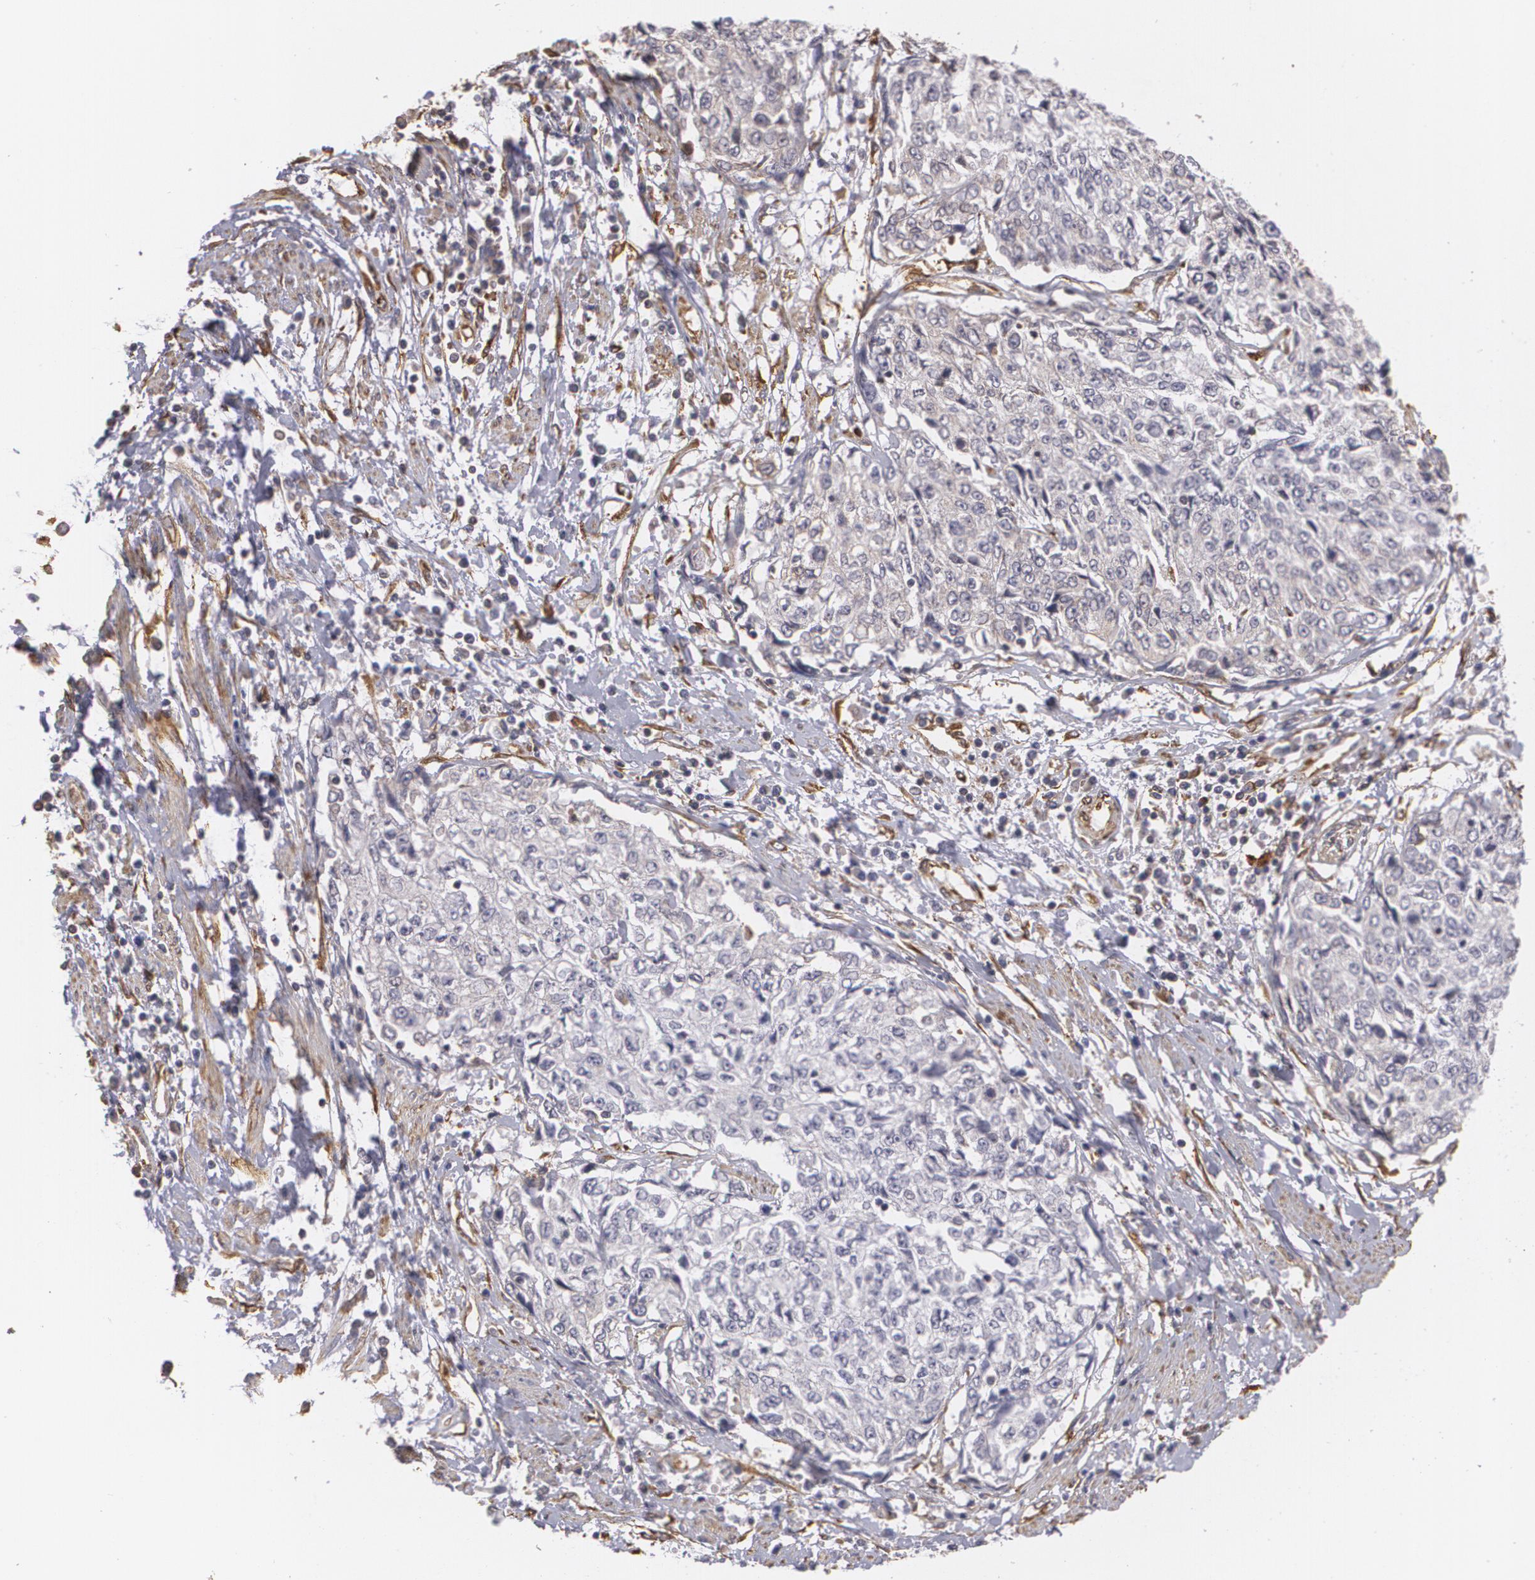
{"staining": {"intensity": "weak", "quantity": ">75%", "location": "cytoplasmic/membranous"}, "tissue": "cervical cancer", "cell_type": "Tumor cells", "image_type": "cancer", "snomed": [{"axis": "morphology", "description": "Squamous cell carcinoma, NOS"}, {"axis": "topography", "description": "Cervix"}], "caption": "Immunohistochemical staining of cervical squamous cell carcinoma displays low levels of weak cytoplasmic/membranous positivity in approximately >75% of tumor cells.", "gene": "CYB5R3", "patient": {"sex": "female", "age": 57}}